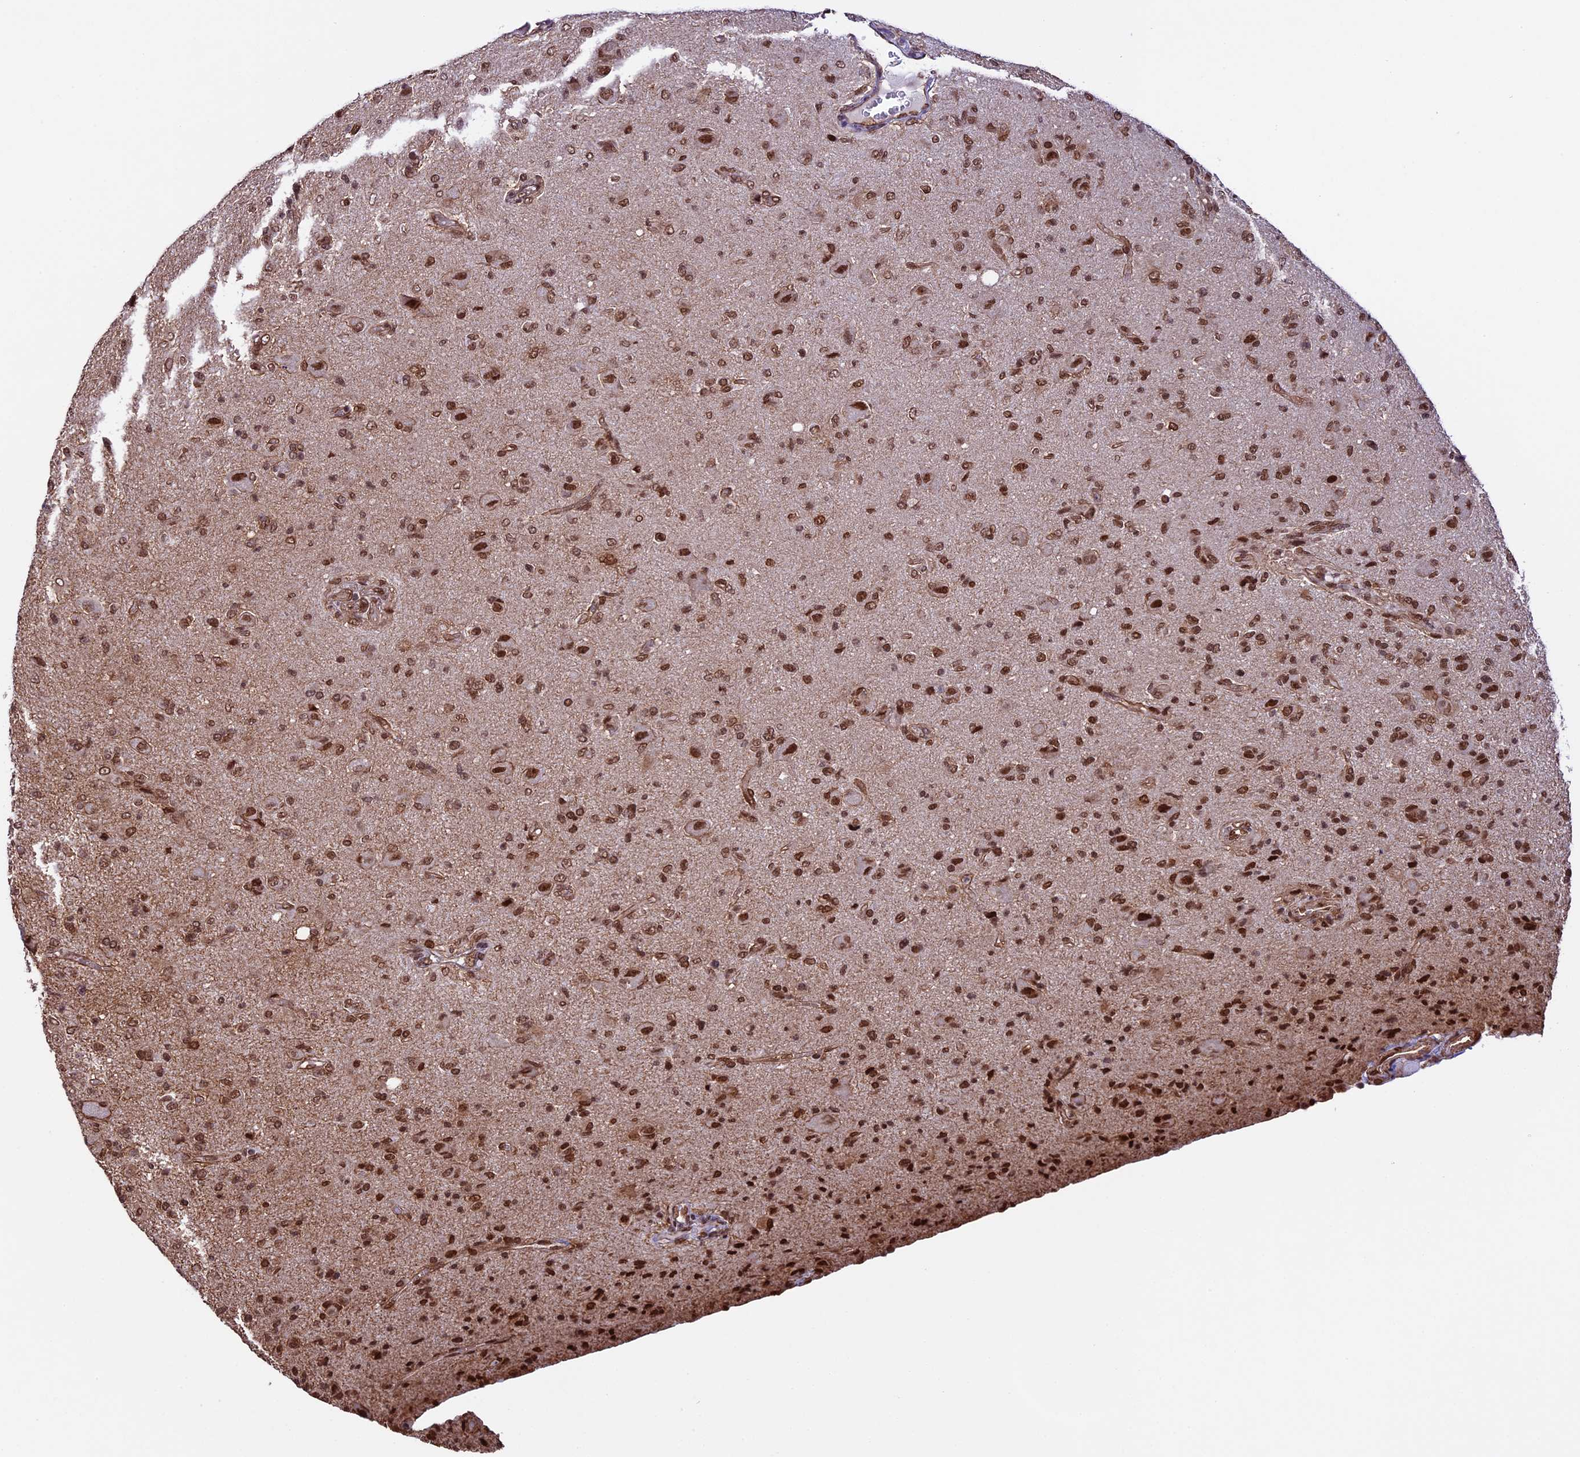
{"staining": {"intensity": "moderate", "quantity": ">75%", "location": "nuclear"}, "tissue": "glioma", "cell_type": "Tumor cells", "image_type": "cancer", "snomed": [{"axis": "morphology", "description": "Glioma, malignant, High grade"}, {"axis": "topography", "description": "Brain"}], "caption": "This photomicrograph exhibits IHC staining of human glioma, with medium moderate nuclear staining in about >75% of tumor cells.", "gene": "MPHOSPH8", "patient": {"sex": "female", "age": 57}}